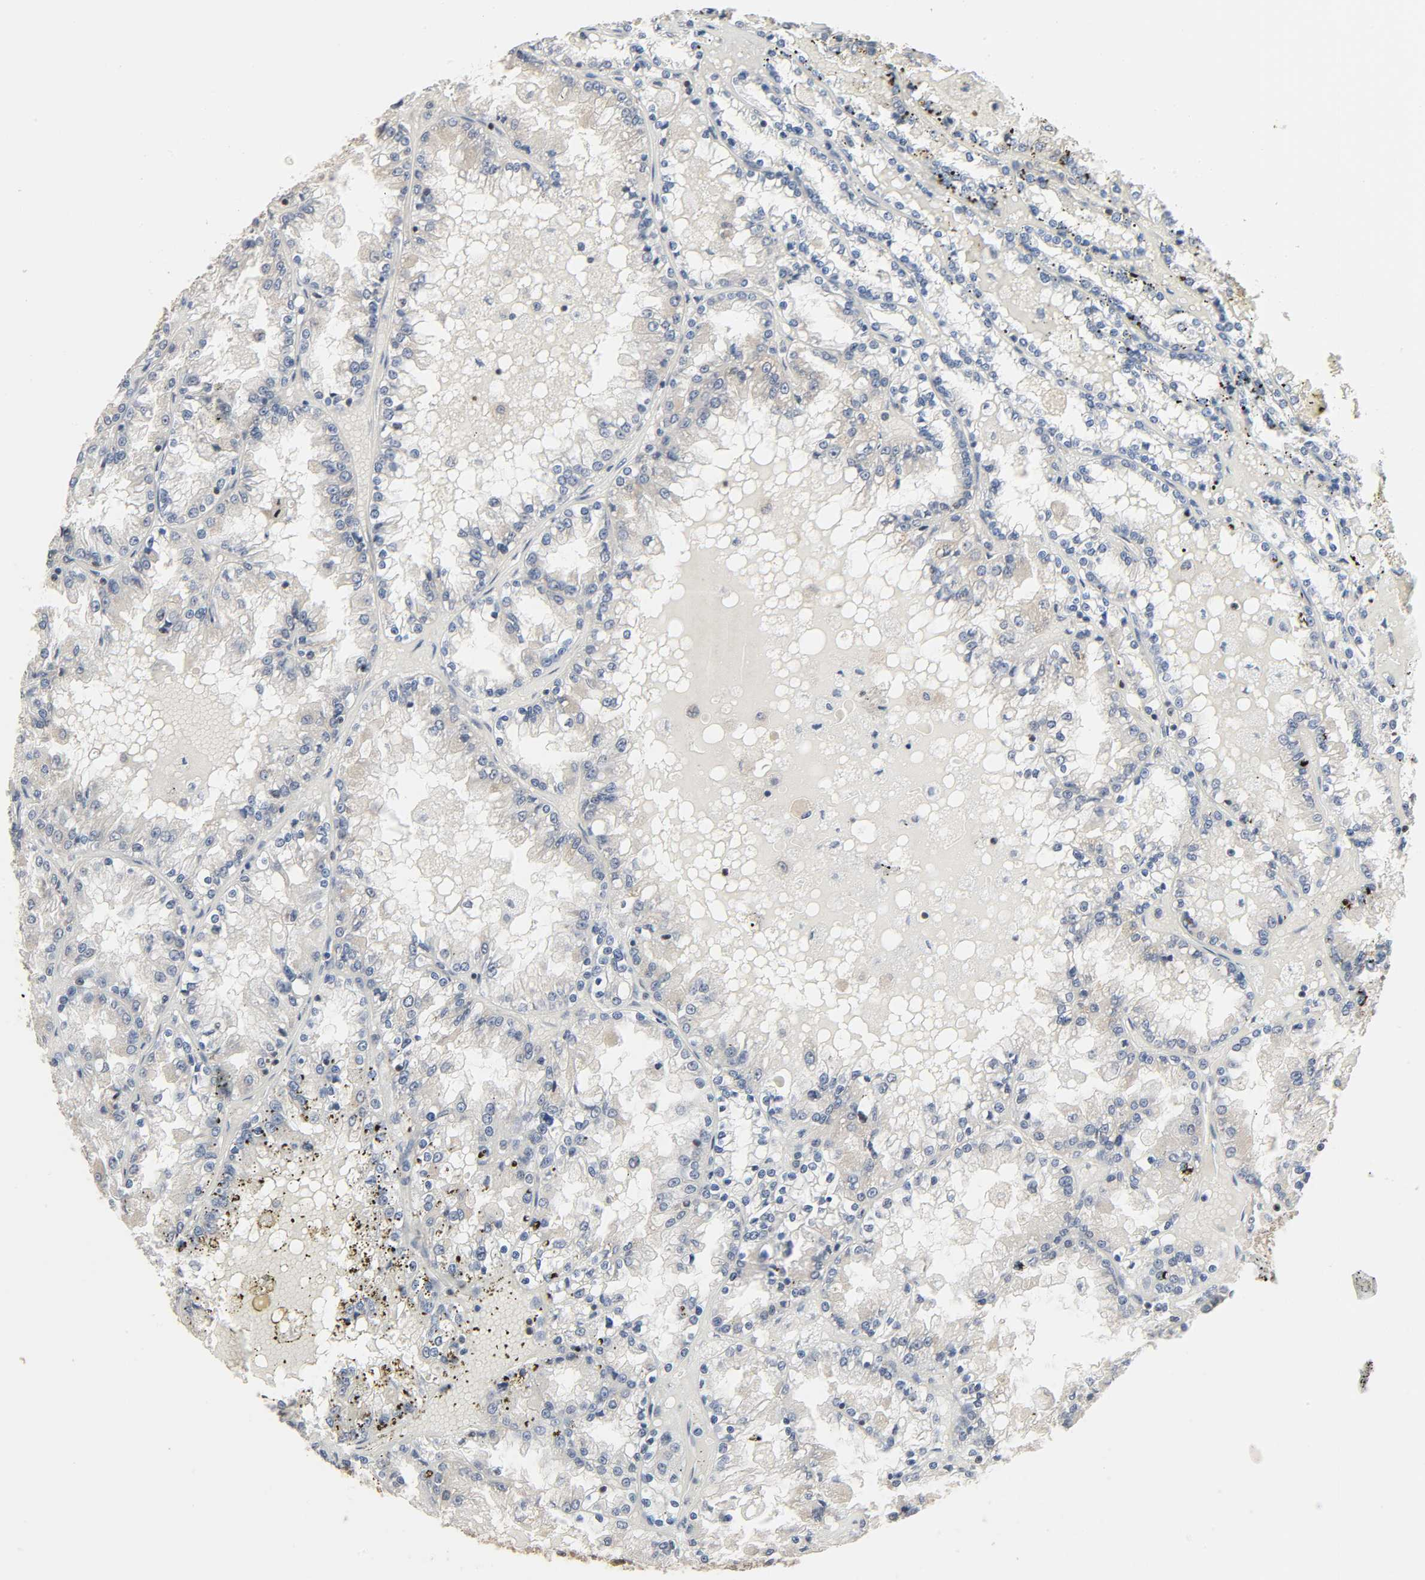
{"staining": {"intensity": "weak", "quantity": "25%-75%", "location": "cytoplasmic/membranous"}, "tissue": "renal cancer", "cell_type": "Tumor cells", "image_type": "cancer", "snomed": [{"axis": "morphology", "description": "Adenocarcinoma, NOS"}, {"axis": "topography", "description": "Kidney"}], "caption": "Immunohistochemistry (IHC) of adenocarcinoma (renal) shows low levels of weak cytoplasmic/membranous positivity in about 25%-75% of tumor cells. The staining is performed using DAB brown chromogen to label protein expression. The nuclei are counter-stained blue using hematoxylin.", "gene": "PLEKHA2", "patient": {"sex": "female", "age": 56}}